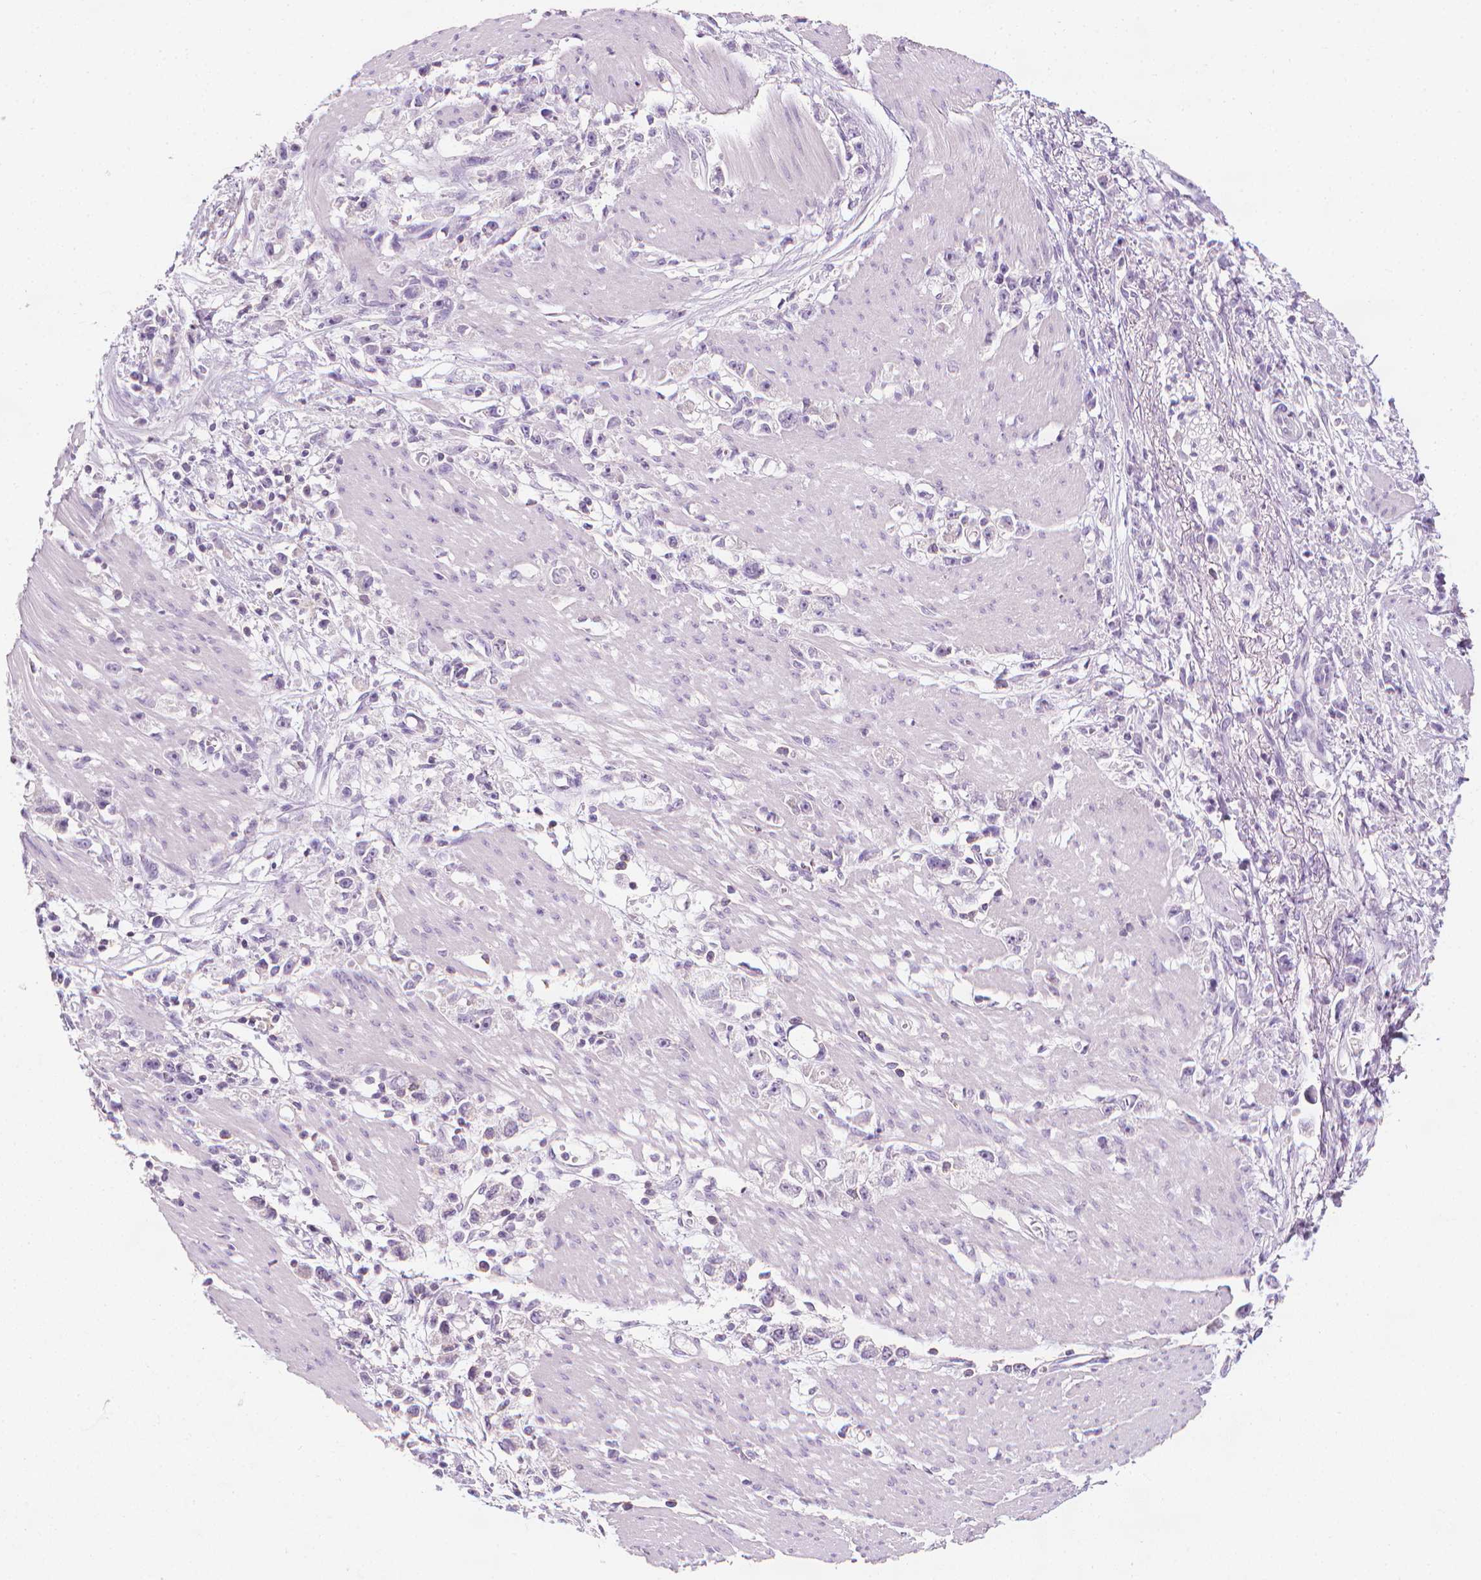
{"staining": {"intensity": "negative", "quantity": "none", "location": "none"}, "tissue": "stomach cancer", "cell_type": "Tumor cells", "image_type": "cancer", "snomed": [{"axis": "morphology", "description": "Adenocarcinoma, NOS"}, {"axis": "topography", "description": "Stomach"}], "caption": "This is a micrograph of IHC staining of adenocarcinoma (stomach), which shows no expression in tumor cells.", "gene": "DCAF8L1", "patient": {"sex": "female", "age": 59}}